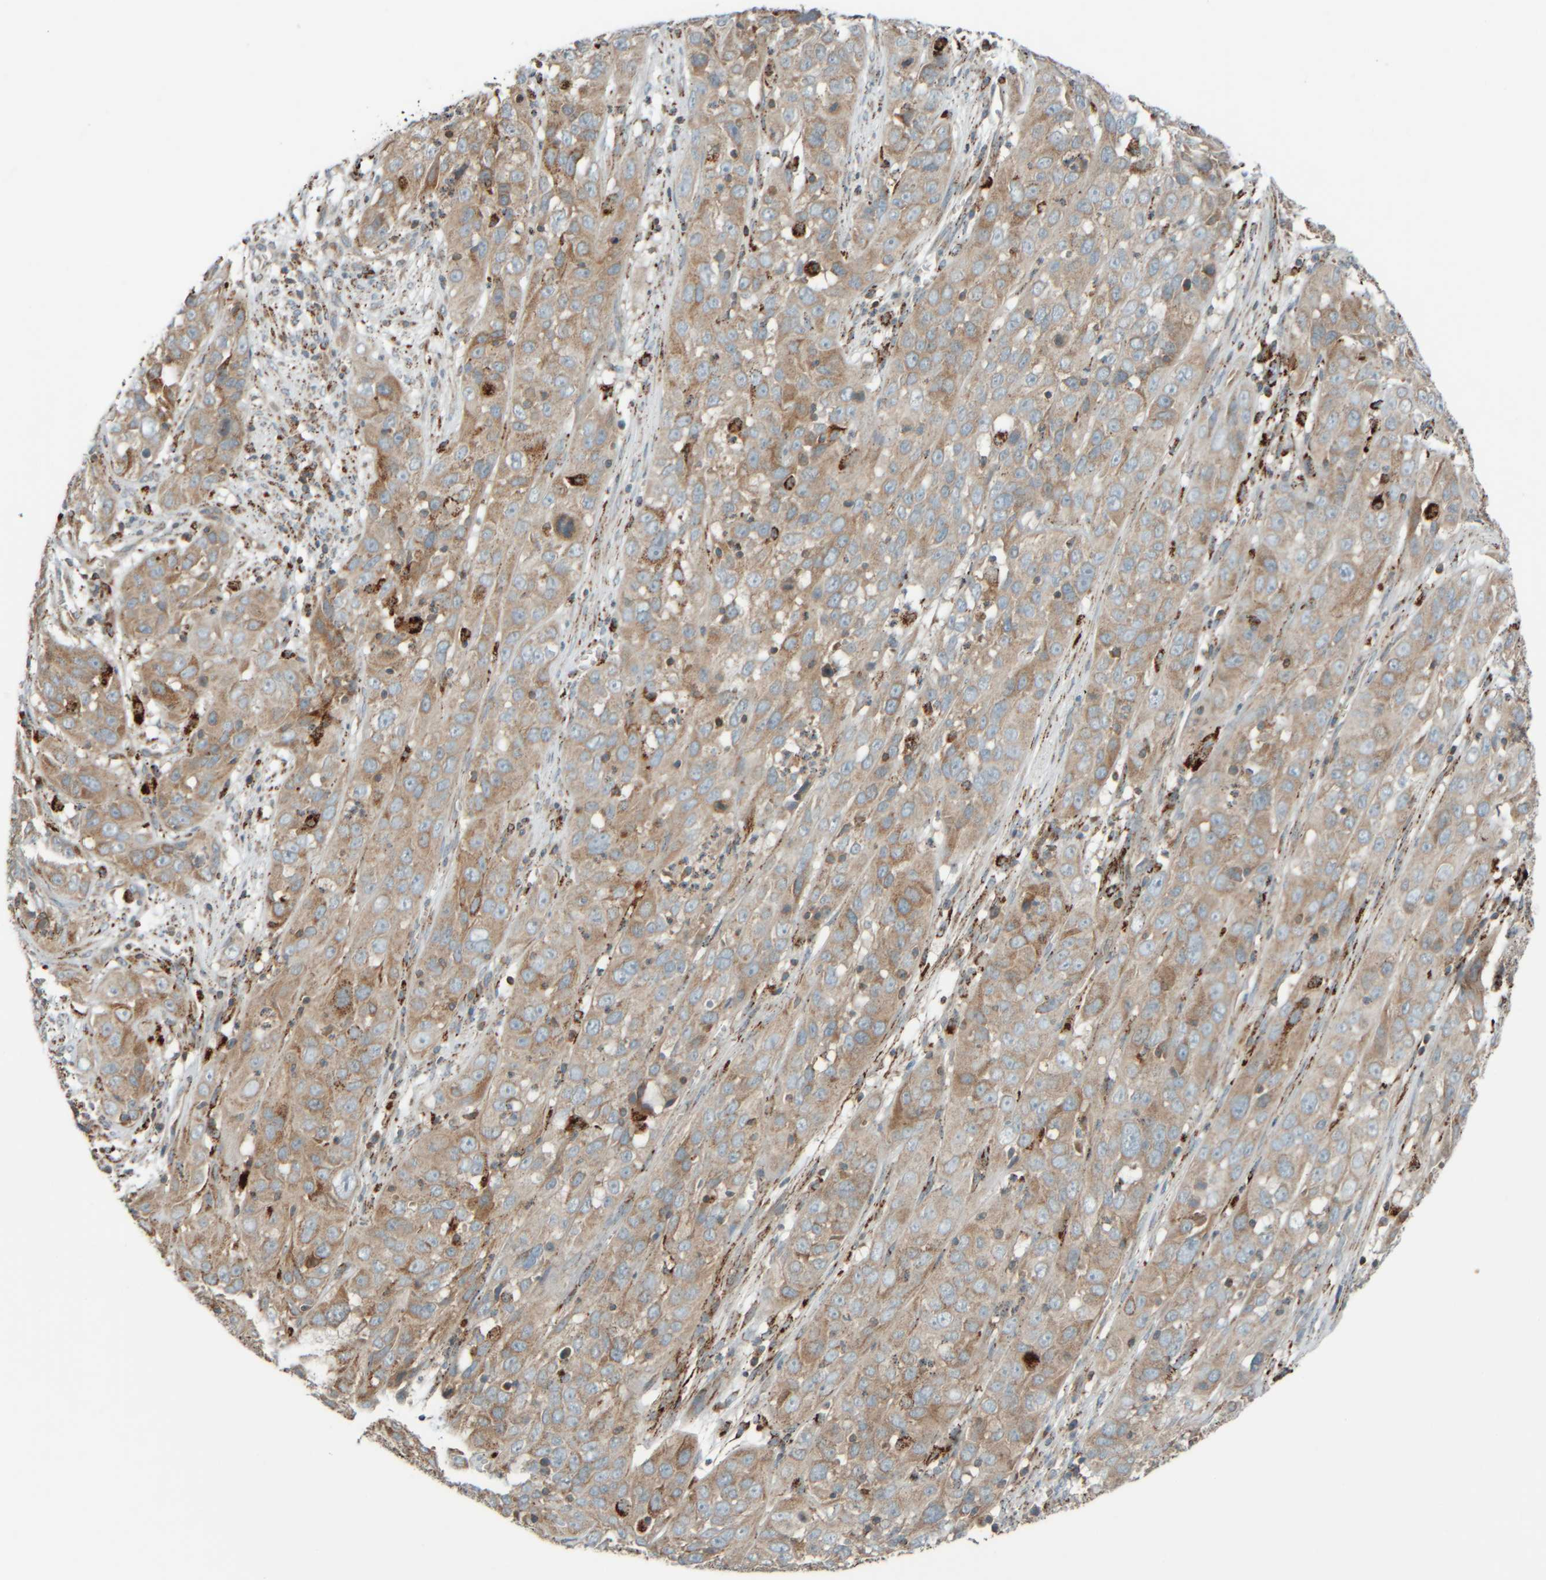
{"staining": {"intensity": "weak", "quantity": ">75%", "location": "cytoplasmic/membranous"}, "tissue": "cervical cancer", "cell_type": "Tumor cells", "image_type": "cancer", "snomed": [{"axis": "morphology", "description": "Squamous cell carcinoma, NOS"}, {"axis": "topography", "description": "Cervix"}], "caption": "Human squamous cell carcinoma (cervical) stained with a protein marker shows weak staining in tumor cells.", "gene": "SPAG5", "patient": {"sex": "female", "age": 32}}